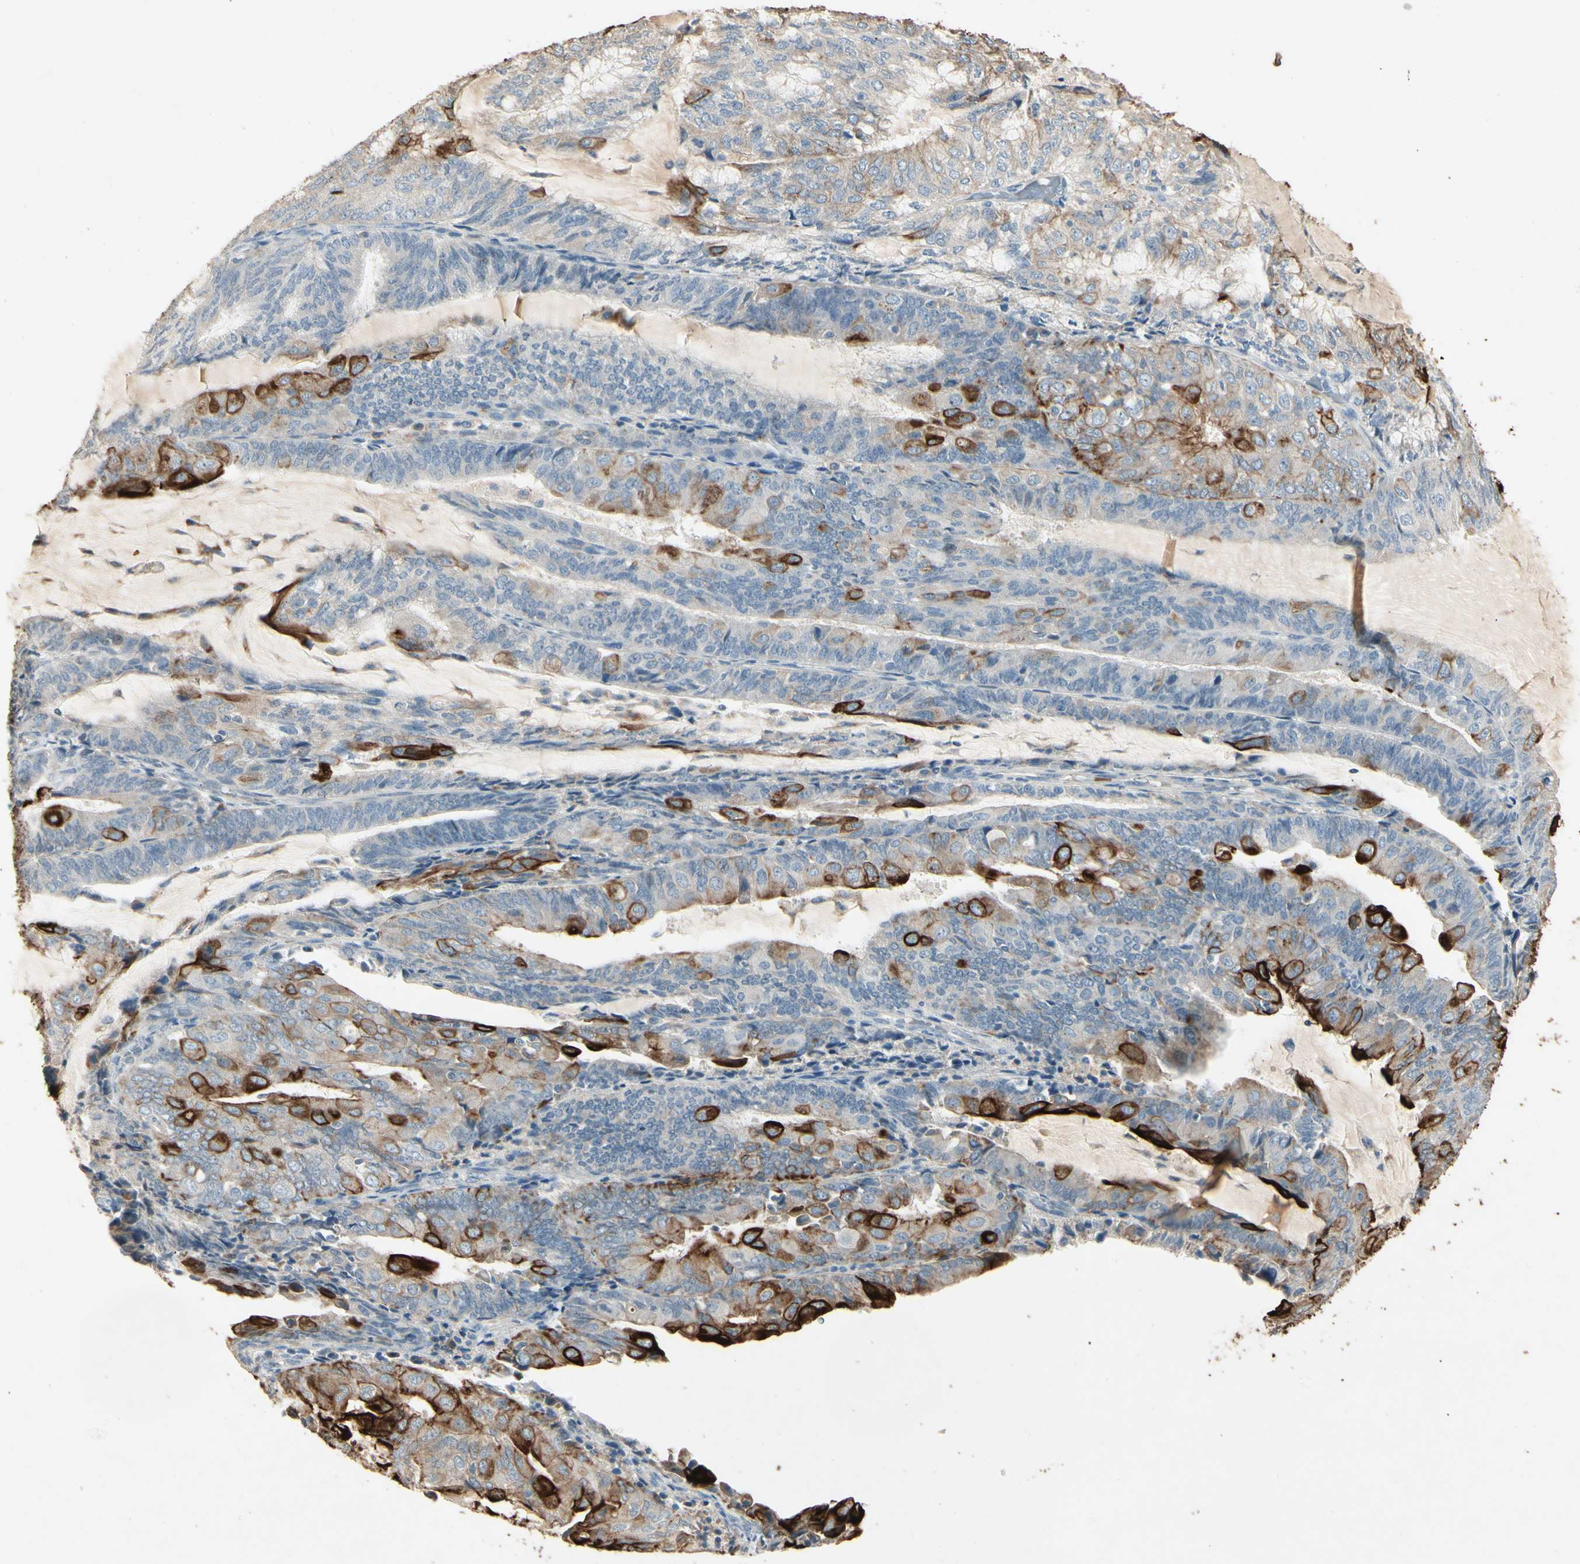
{"staining": {"intensity": "strong", "quantity": "<25%", "location": "cytoplasmic/membranous"}, "tissue": "endometrial cancer", "cell_type": "Tumor cells", "image_type": "cancer", "snomed": [{"axis": "morphology", "description": "Adenocarcinoma, NOS"}, {"axis": "topography", "description": "Endometrium"}], "caption": "Human endometrial cancer (adenocarcinoma) stained for a protein (brown) shows strong cytoplasmic/membranous positive staining in about <25% of tumor cells.", "gene": "SKIL", "patient": {"sex": "female", "age": 81}}